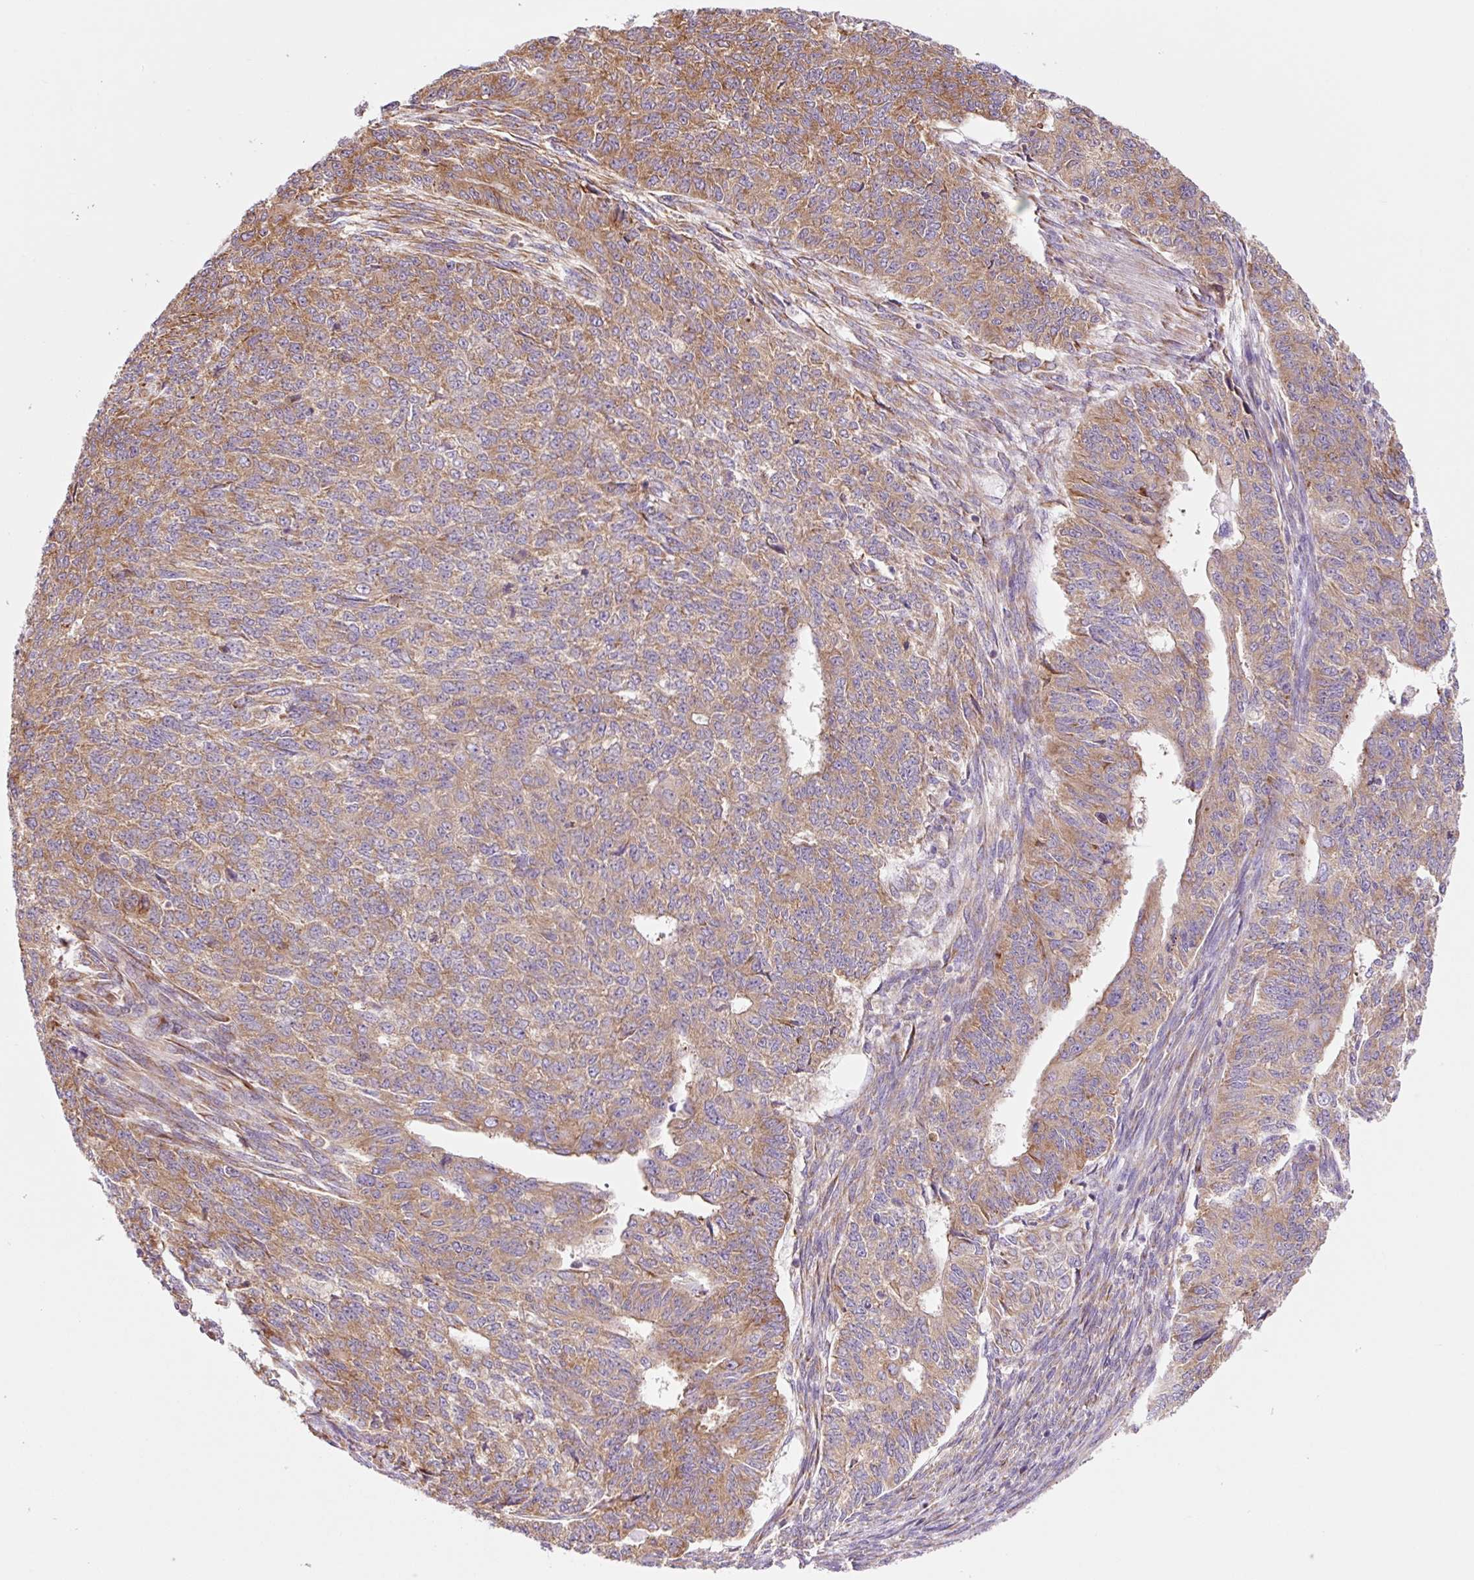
{"staining": {"intensity": "moderate", "quantity": ">75%", "location": "cytoplasmic/membranous"}, "tissue": "endometrial cancer", "cell_type": "Tumor cells", "image_type": "cancer", "snomed": [{"axis": "morphology", "description": "Adenocarcinoma, NOS"}, {"axis": "topography", "description": "Endometrium"}], "caption": "The histopathology image reveals a brown stain indicating the presence of a protein in the cytoplasmic/membranous of tumor cells in endometrial cancer. (IHC, brightfield microscopy, high magnification).", "gene": "RPL41", "patient": {"sex": "female", "age": 32}}